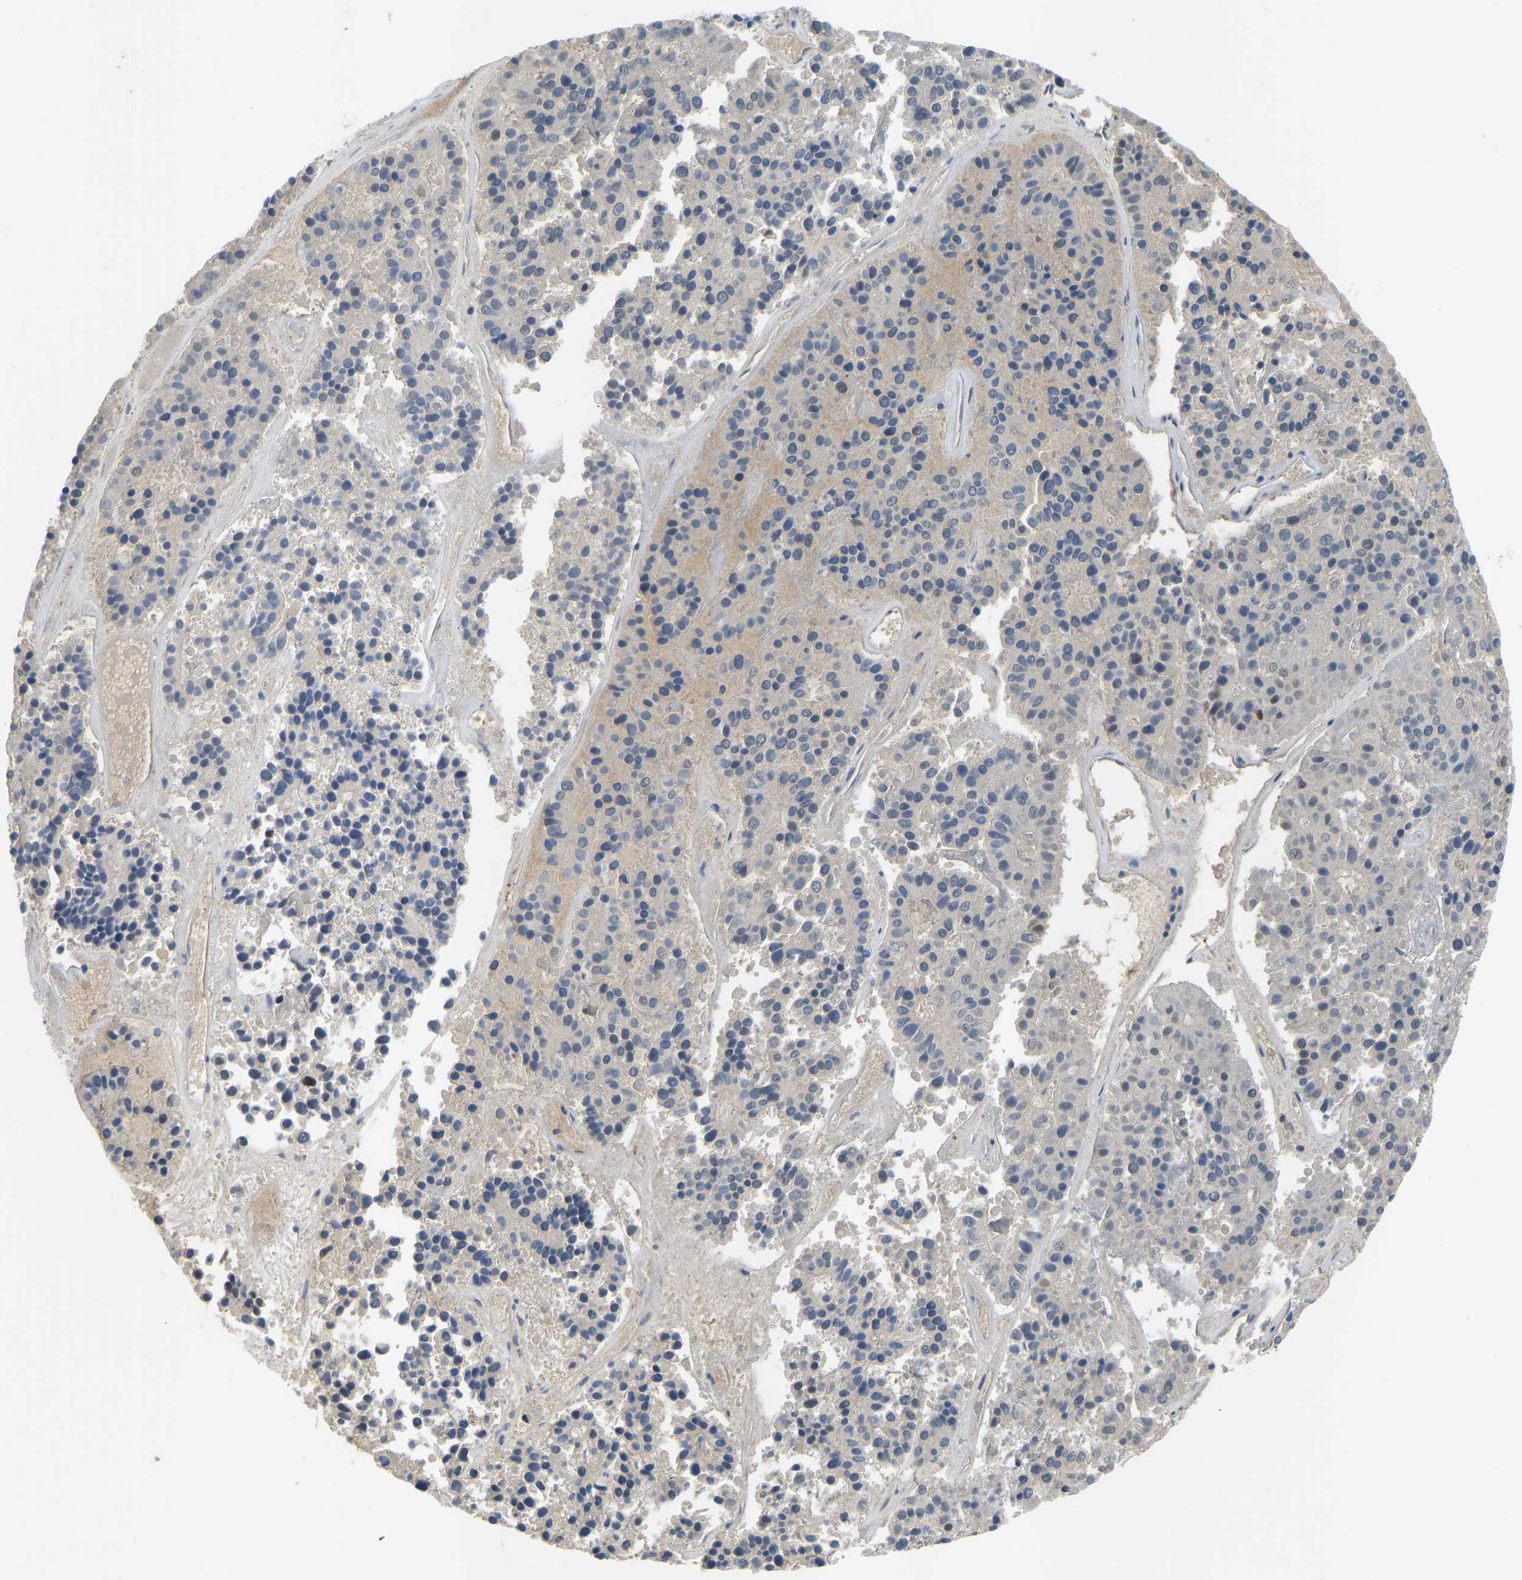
{"staining": {"intensity": "negative", "quantity": "none", "location": "none"}, "tissue": "pancreatic cancer", "cell_type": "Tumor cells", "image_type": "cancer", "snomed": [{"axis": "morphology", "description": "Adenocarcinoma, NOS"}, {"axis": "topography", "description": "Pancreas"}], "caption": "Pancreatic cancer was stained to show a protein in brown. There is no significant positivity in tumor cells.", "gene": "ZNF251", "patient": {"sex": "male", "age": 50}}